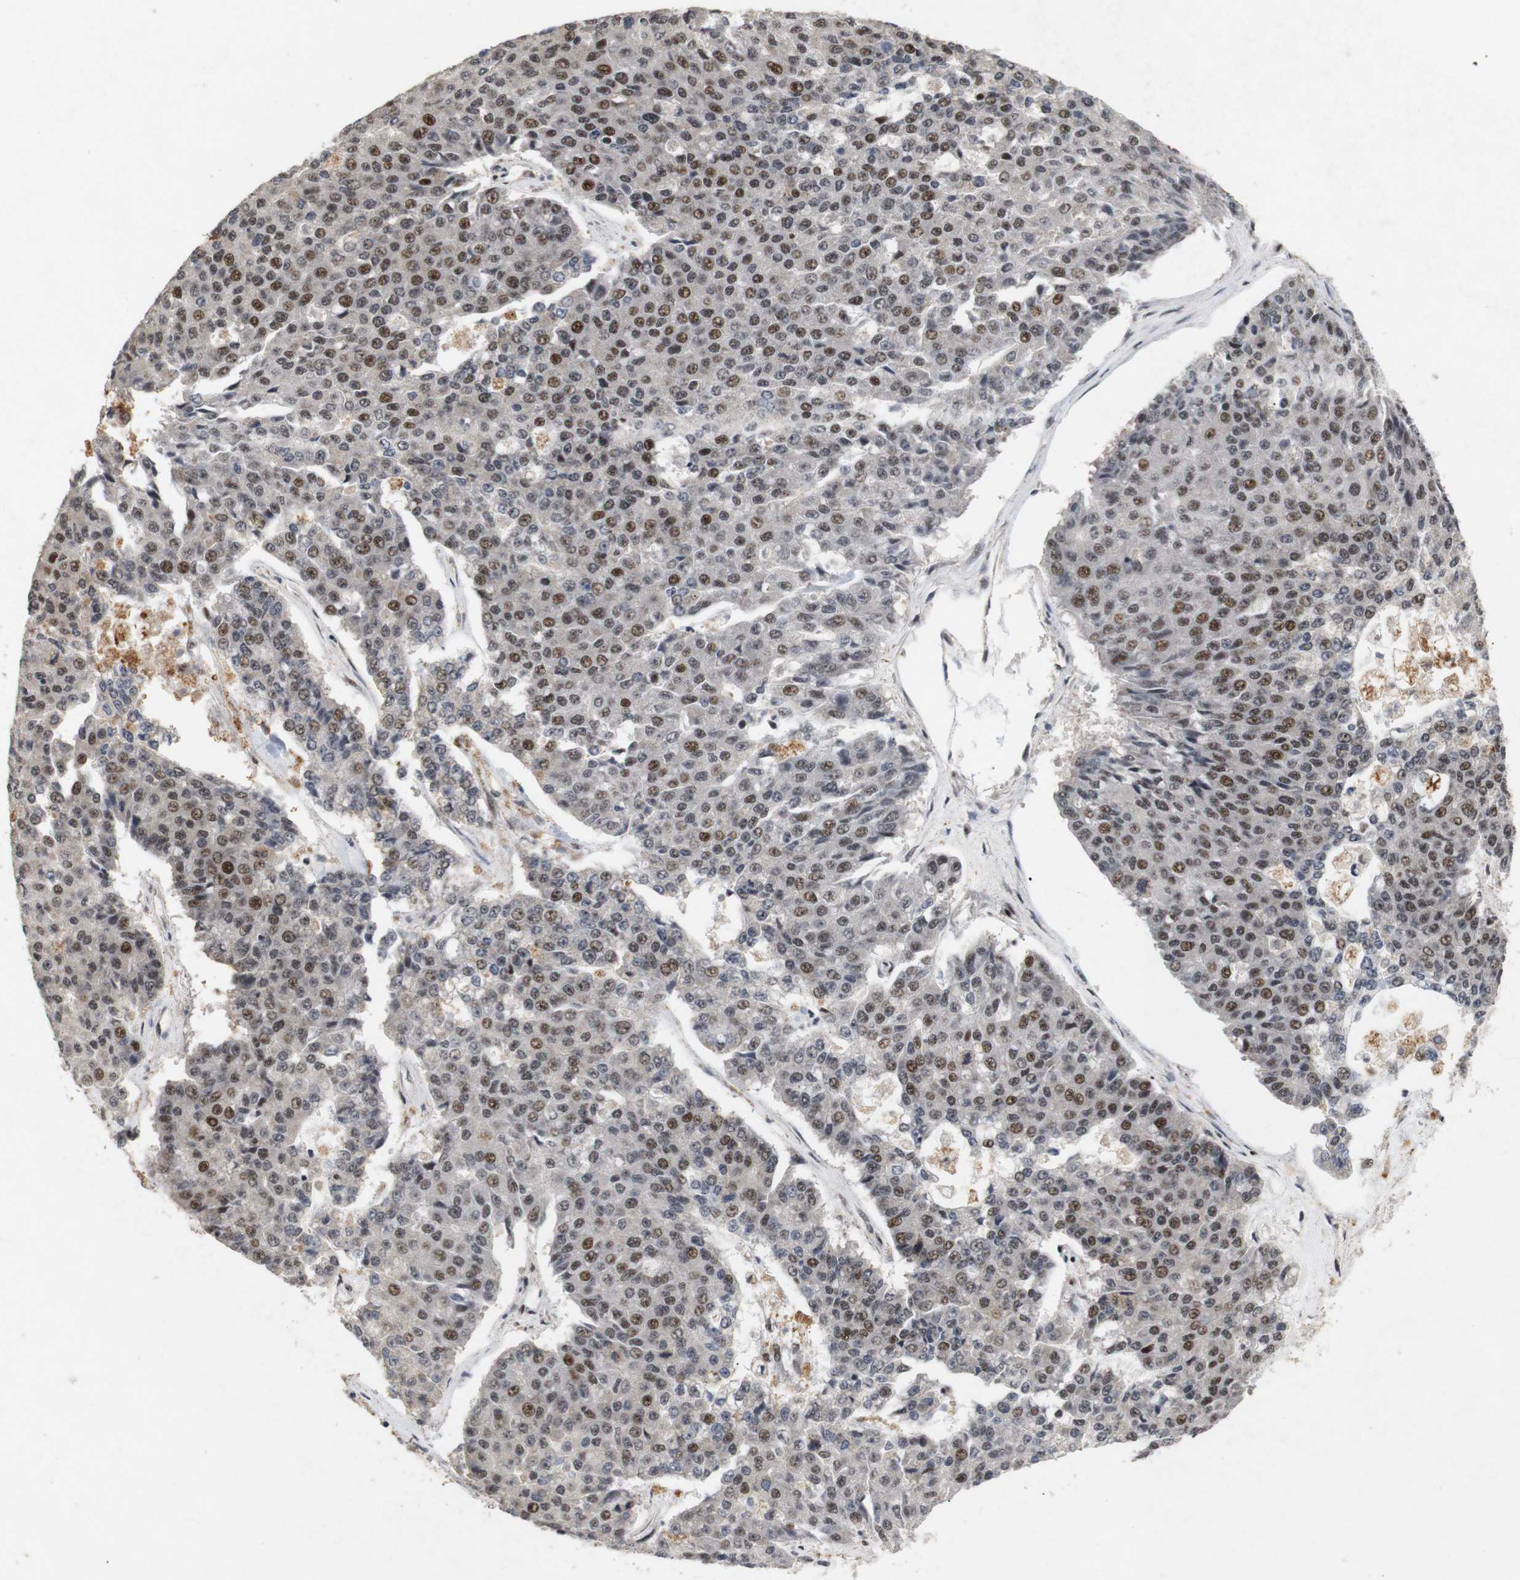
{"staining": {"intensity": "moderate", "quantity": "25%-75%", "location": "cytoplasmic/membranous,nuclear"}, "tissue": "pancreatic cancer", "cell_type": "Tumor cells", "image_type": "cancer", "snomed": [{"axis": "morphology", "description": "Adenocarcinoma, NOS"}, {"axis": "topography", "description": "Pancreas"}], "caption": "DAB immunohistochemical staining of adenocarcinoma (pancreatic) demonstrates moderate cytoplasmic/membranous and nuclear protein staining in about 25%-75% of tumor cells. The staining is performed using DAB (3,3'-diaminobenzidine) brown chromogen to label protein expression. The nuclei are counter-stained blue using hematoxylin.", "gene": "PYM1", "patient": {"sex": "male", "age": 50}}